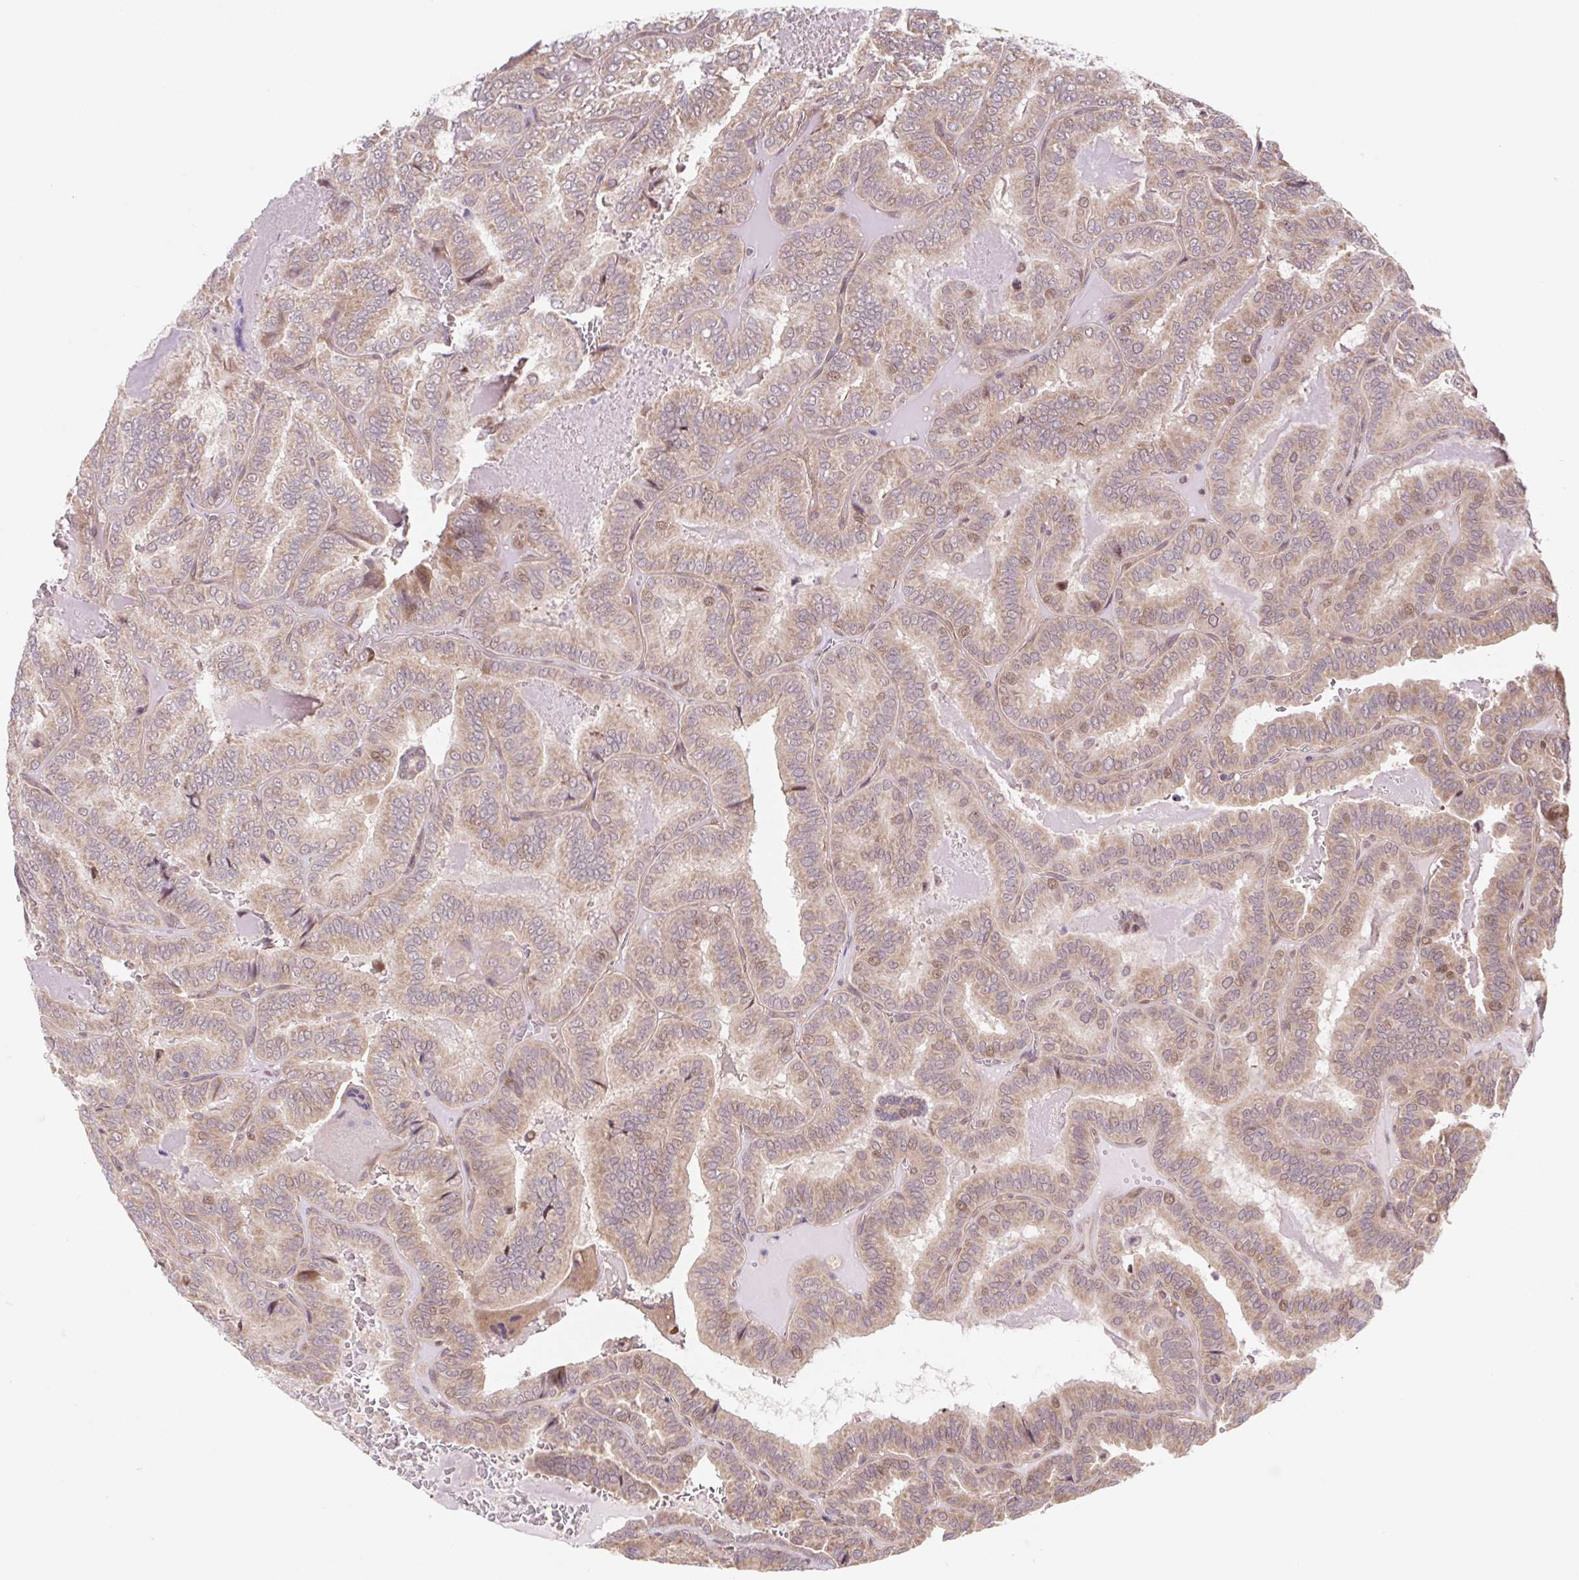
{"staining": {"intensity": "weak", "quantity": ">75%", "location": "cytoplasmic/membranous,nuclear"}, "tissue": "thyroid cancer", "cell_type": "Tumor cells", "image_type": "cancer", "snomed": [{"axis": "morphology", "description": "Papillary adenocarcinoma, NOS"}, {"axis": "topography", "description": "Thyroid gland"}], "caption": "IHC micrograph of human thyroid cancer (papillary adenocarcinoma) stained for a protein (brown), which exhibits low levels of weak cytoplasmic/membranous and nuclear expression in approximately >75% of tumor cells.", "gene": "HFE", "patient": {"sex": "female", "age": 75}}